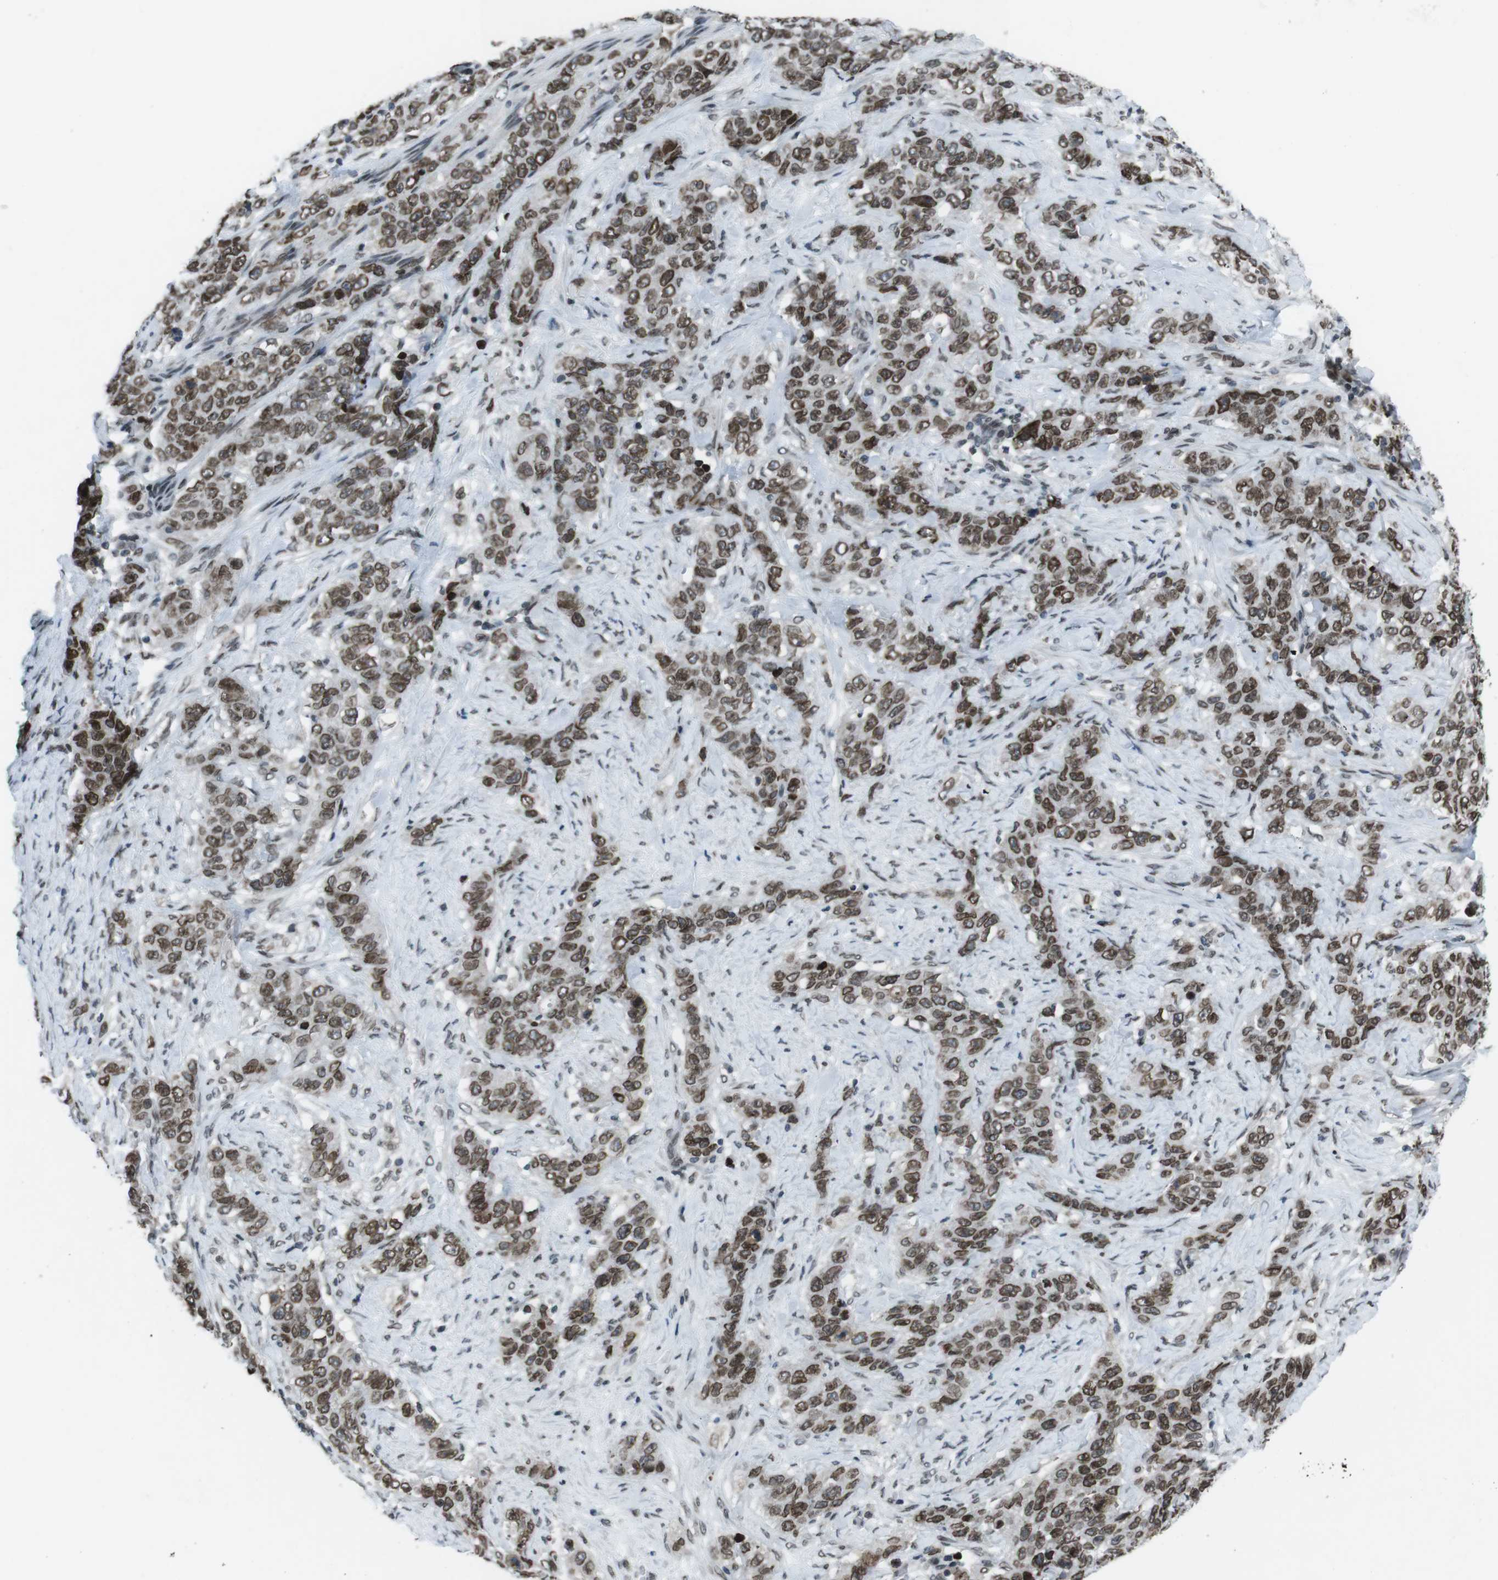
{"staining": {"intensity": "strong", "quantity": ">75%", "location": "cytoplasmic/membranous,nuclear"}, "tissue": "stomach cancer", "cell_type": "Tumor cells", "image_type": "cancer", "snomed": [{"axis": "morphology", "description": "Adenocarcinoma, NOS"}, {"axis": "topography", "description": "Stomach"}], "caption": "This histopathology image exhibits stomach adenocarcinoma stained with immunohistochemistry to label a protein in brown. The cytoplasmic/membranous and nuclear of tumor cells show strong positivity for the protein. Nuclei are counter-stained blue.", "gene": "MAD1L1", "patient": {"sex": "male", "age": 48}}